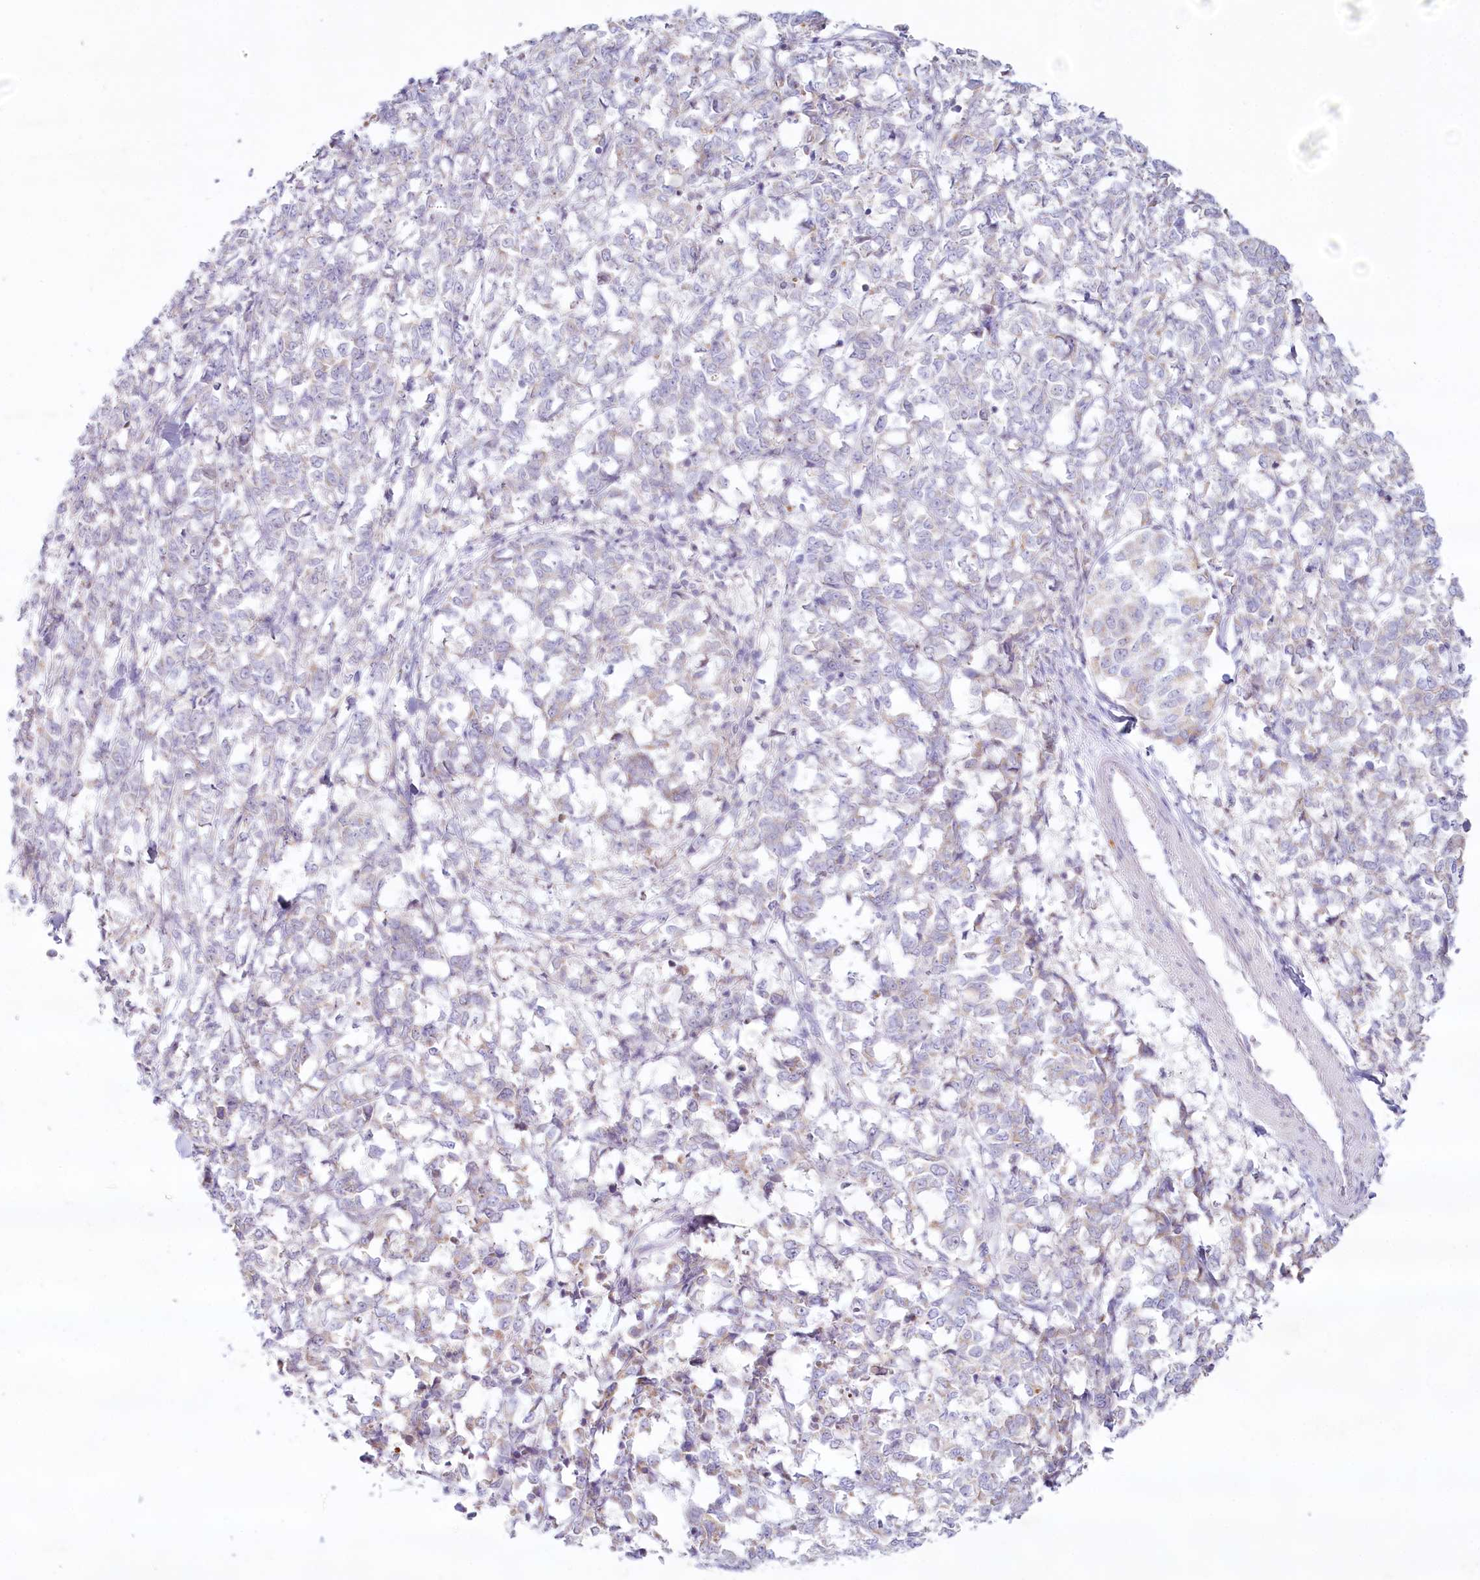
{"staining": {"intensity": "negative", "quantity": "none", "location": "none"}, "tissue": "melanoma", "cell_type": "Tumor cells", "image_type": "cancer", "snomed": [{"axis": "morphology", "description": "Malignant melanoma, NOS"}, {"axis": "topography", "description": "Skin"}], "caption": "A high-resolution image shows immunohistochemistry (IHC) staining of malignant melanoma, which shows no significant expression in tumor cells.", "gene": "PSAPL1", "patient": {"sex": "female", "age": 72}}